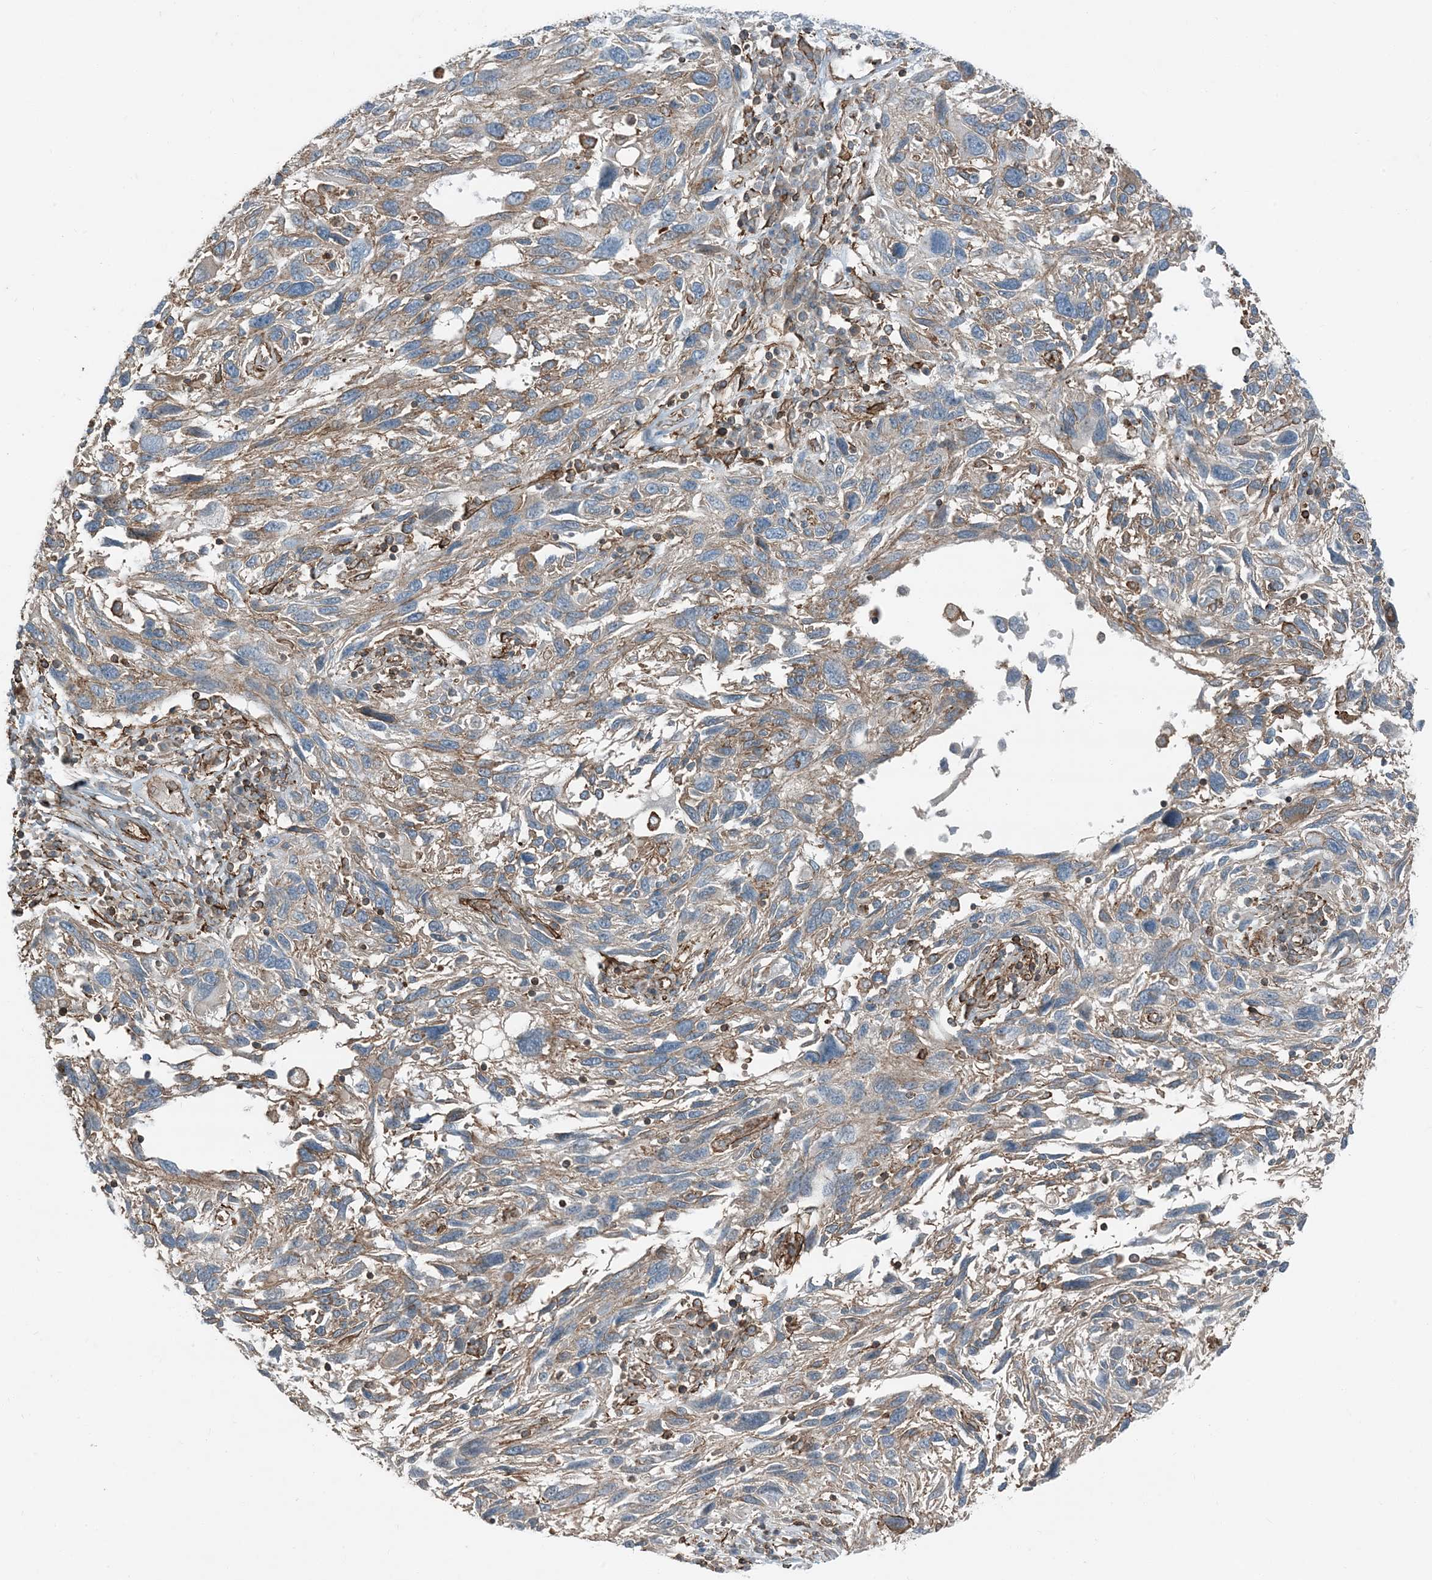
{"staining": {"intensity": "weak", "quantity": "<25%", "location": "cytoplasmic/membranous"}, "tissue": "melanoma", "cell_type": "Tumor cells", "image_type": "cancer", "snomed": [{"axis": "morphology", "description": "Malignant melanoma, NOS"}, {"axis": "topography", "description": "Skin"}], "caption": "Image shows no protein staining in tumor cells of malignant melanoma tissue. (DAB IHC, high magnification).", "gene": "APOBEC3C", "patient": {"sex": "male", "age": 53}}